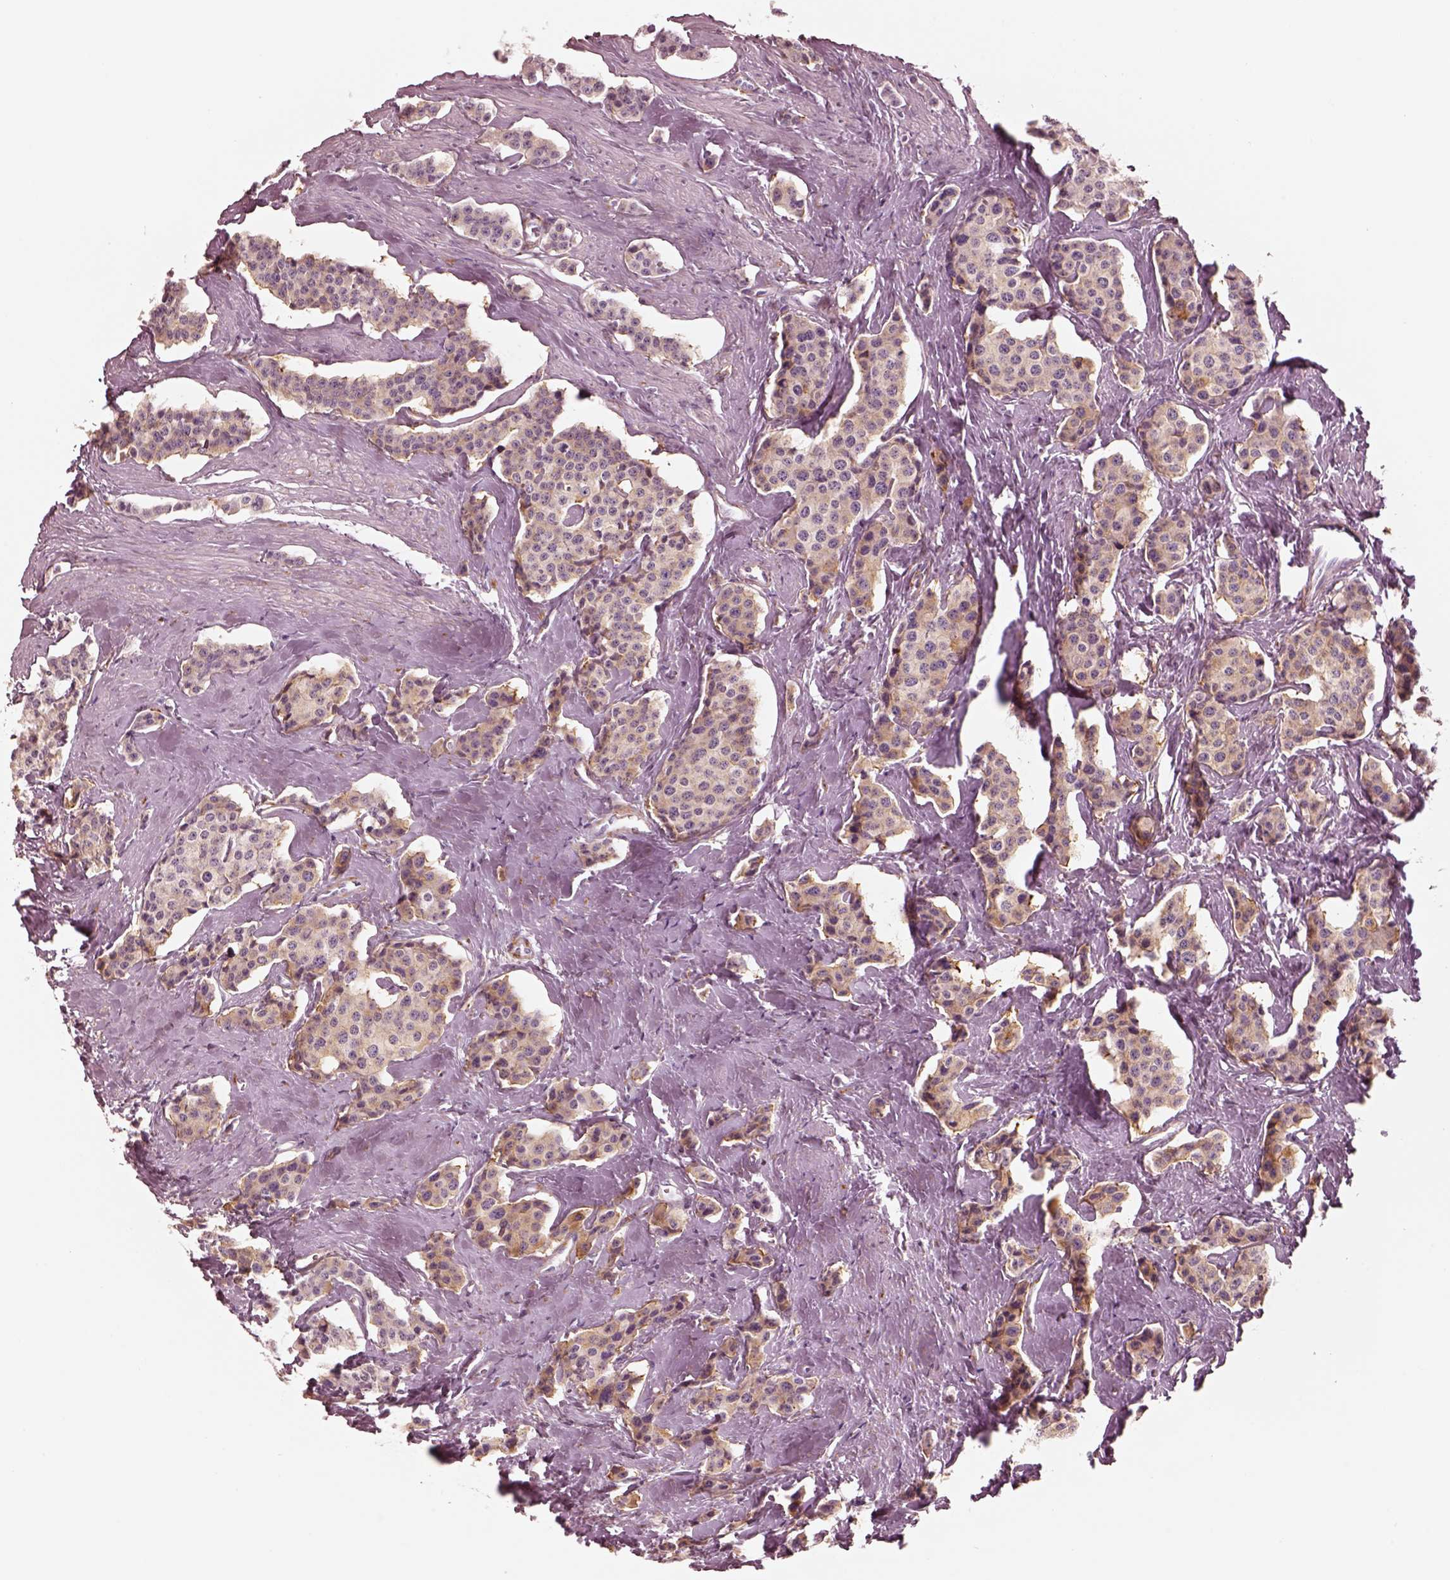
{"staining": {"intensity": "weak", "quantity": "25%-75%", "location": "cytoplasmic/membranous"}, "tissue": "carcinoid", "cell_type": "Tumor cells", "image_type": "cancer", "snomed": [{"axis": "morphology", "description": "Carcinoid, malignant, NOS"}, {"axis": "topography", "description": "Small intestine"}], "caption": "A brown stain shows weak cytoplasmic/membranous staining of a protein in human carcinoid (malignant) tumor cells.", "gene": "DNAAF9", "patient": {"sex": "female", "age": 64}}